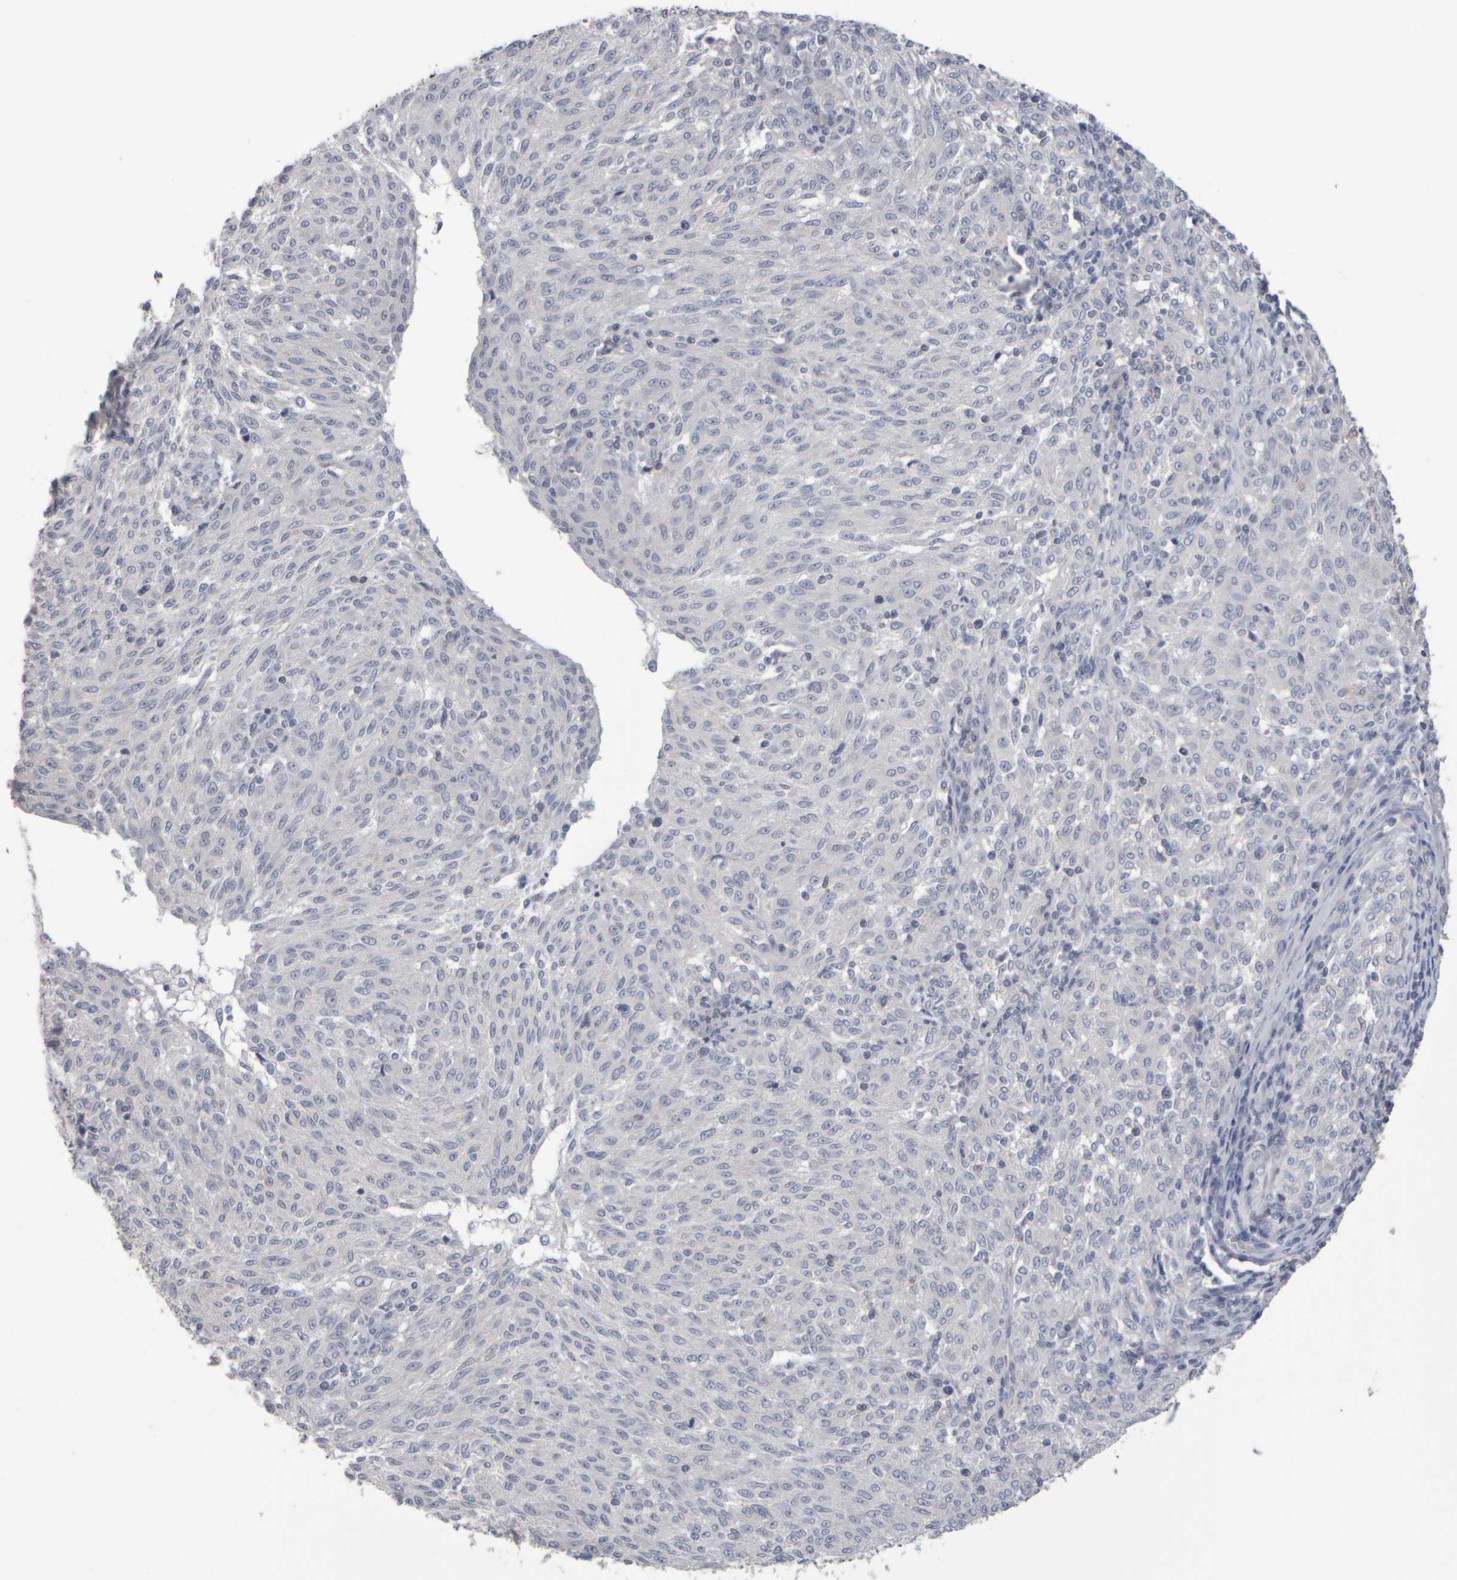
{"staining": {"intensity": "negative", "quantity": "none", "location": "none"}, "tissue": "melanoma", "cell_type": "Tumor cells", "image_type": "cancer", "snomed": [{"axis": "morphology", "description": "Malignant melanoma, NOS"}, {"axis": "topography", "description": "Skin"}], "caption": "Tumor cells show no significant protein expression in melanoma.", "gene": "EPHX2", "patient": {"sex": "female", "age": 72}}